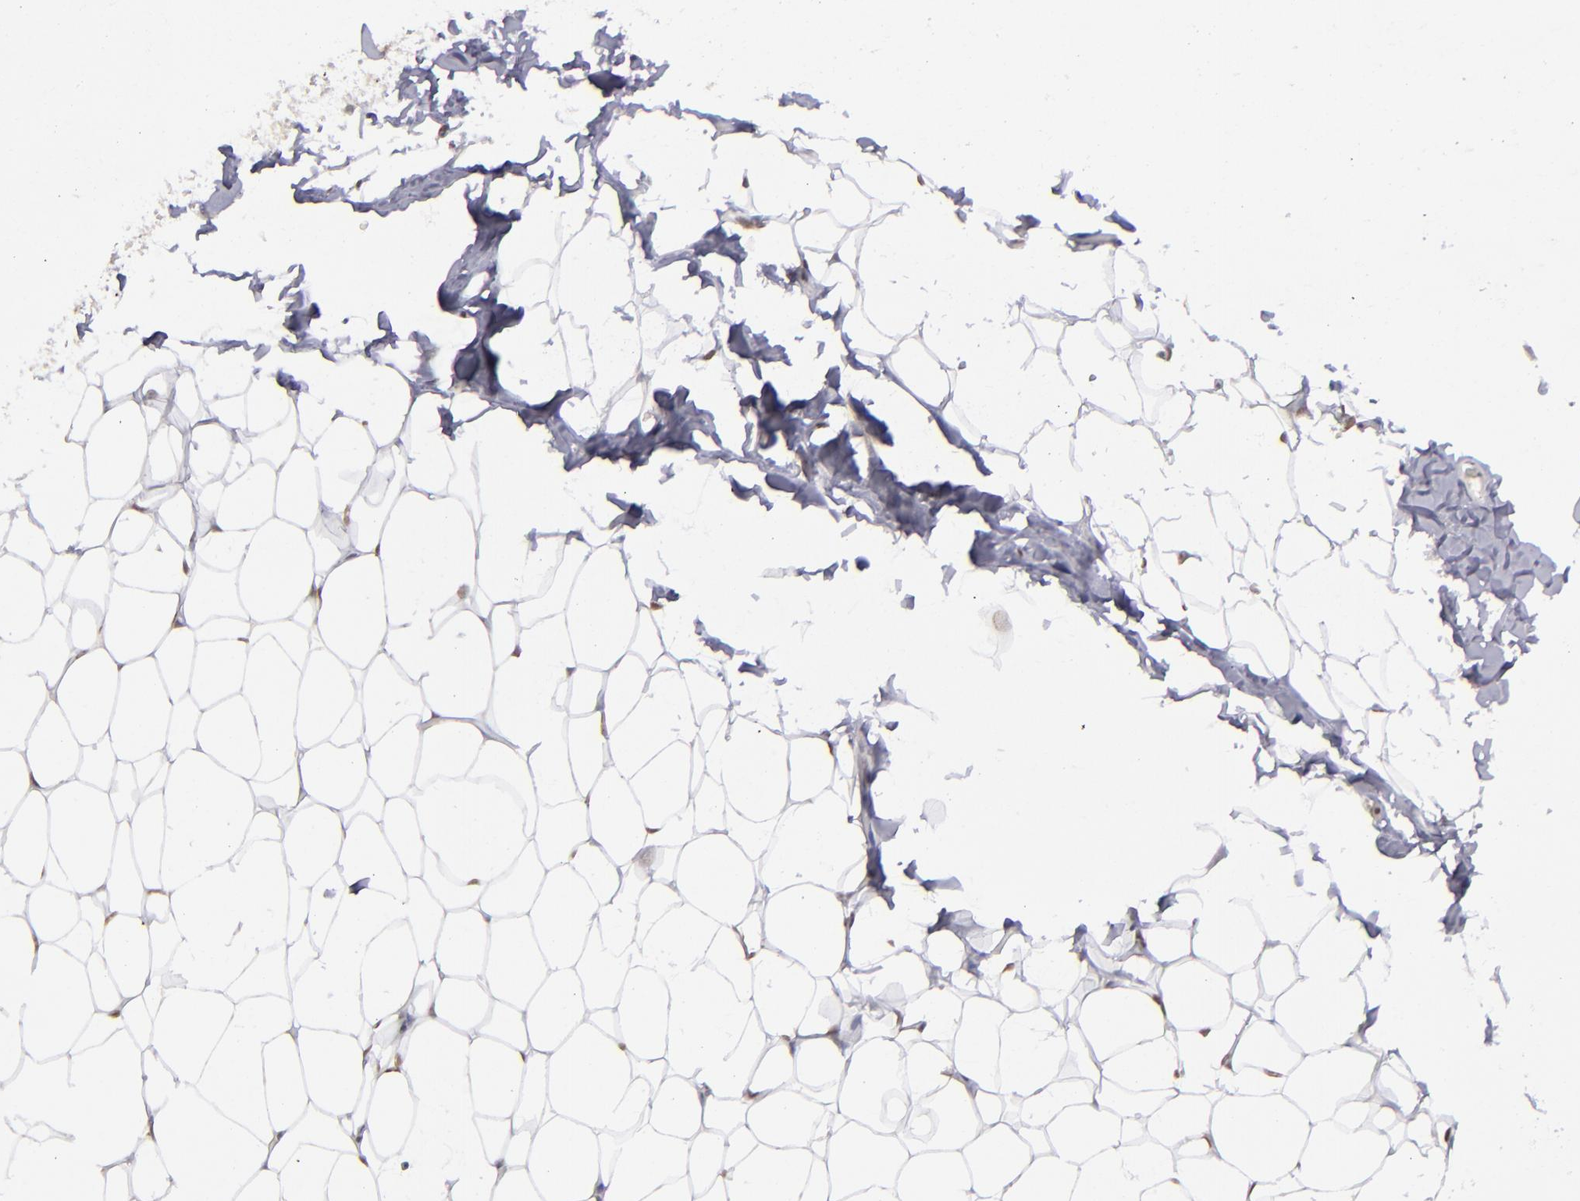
{"staining": {"intensity": "moderate", "quantity": ">75%", "location": "nuclear"}, "tissue": "adipose tissue", "cell_type": "Adipocytes", "image_type": "normal", "snomed": [{"axis": "morphology", "description": "Normal tissue, NOS"}, {"axis": "topography", "description": "Soft tissue"}], "caption": "Moderate nuclear expression is identified in about >75% of adipocytes in benign adipose tissue. The staining is performed using DAB (3,3'-diaminobenzidine) brown chromogen to label protein expression. The nuclei are counter-stained blue using hematoxylin.", "gene": "RREB1", "patient": {"sex": "male", "age": 26}}